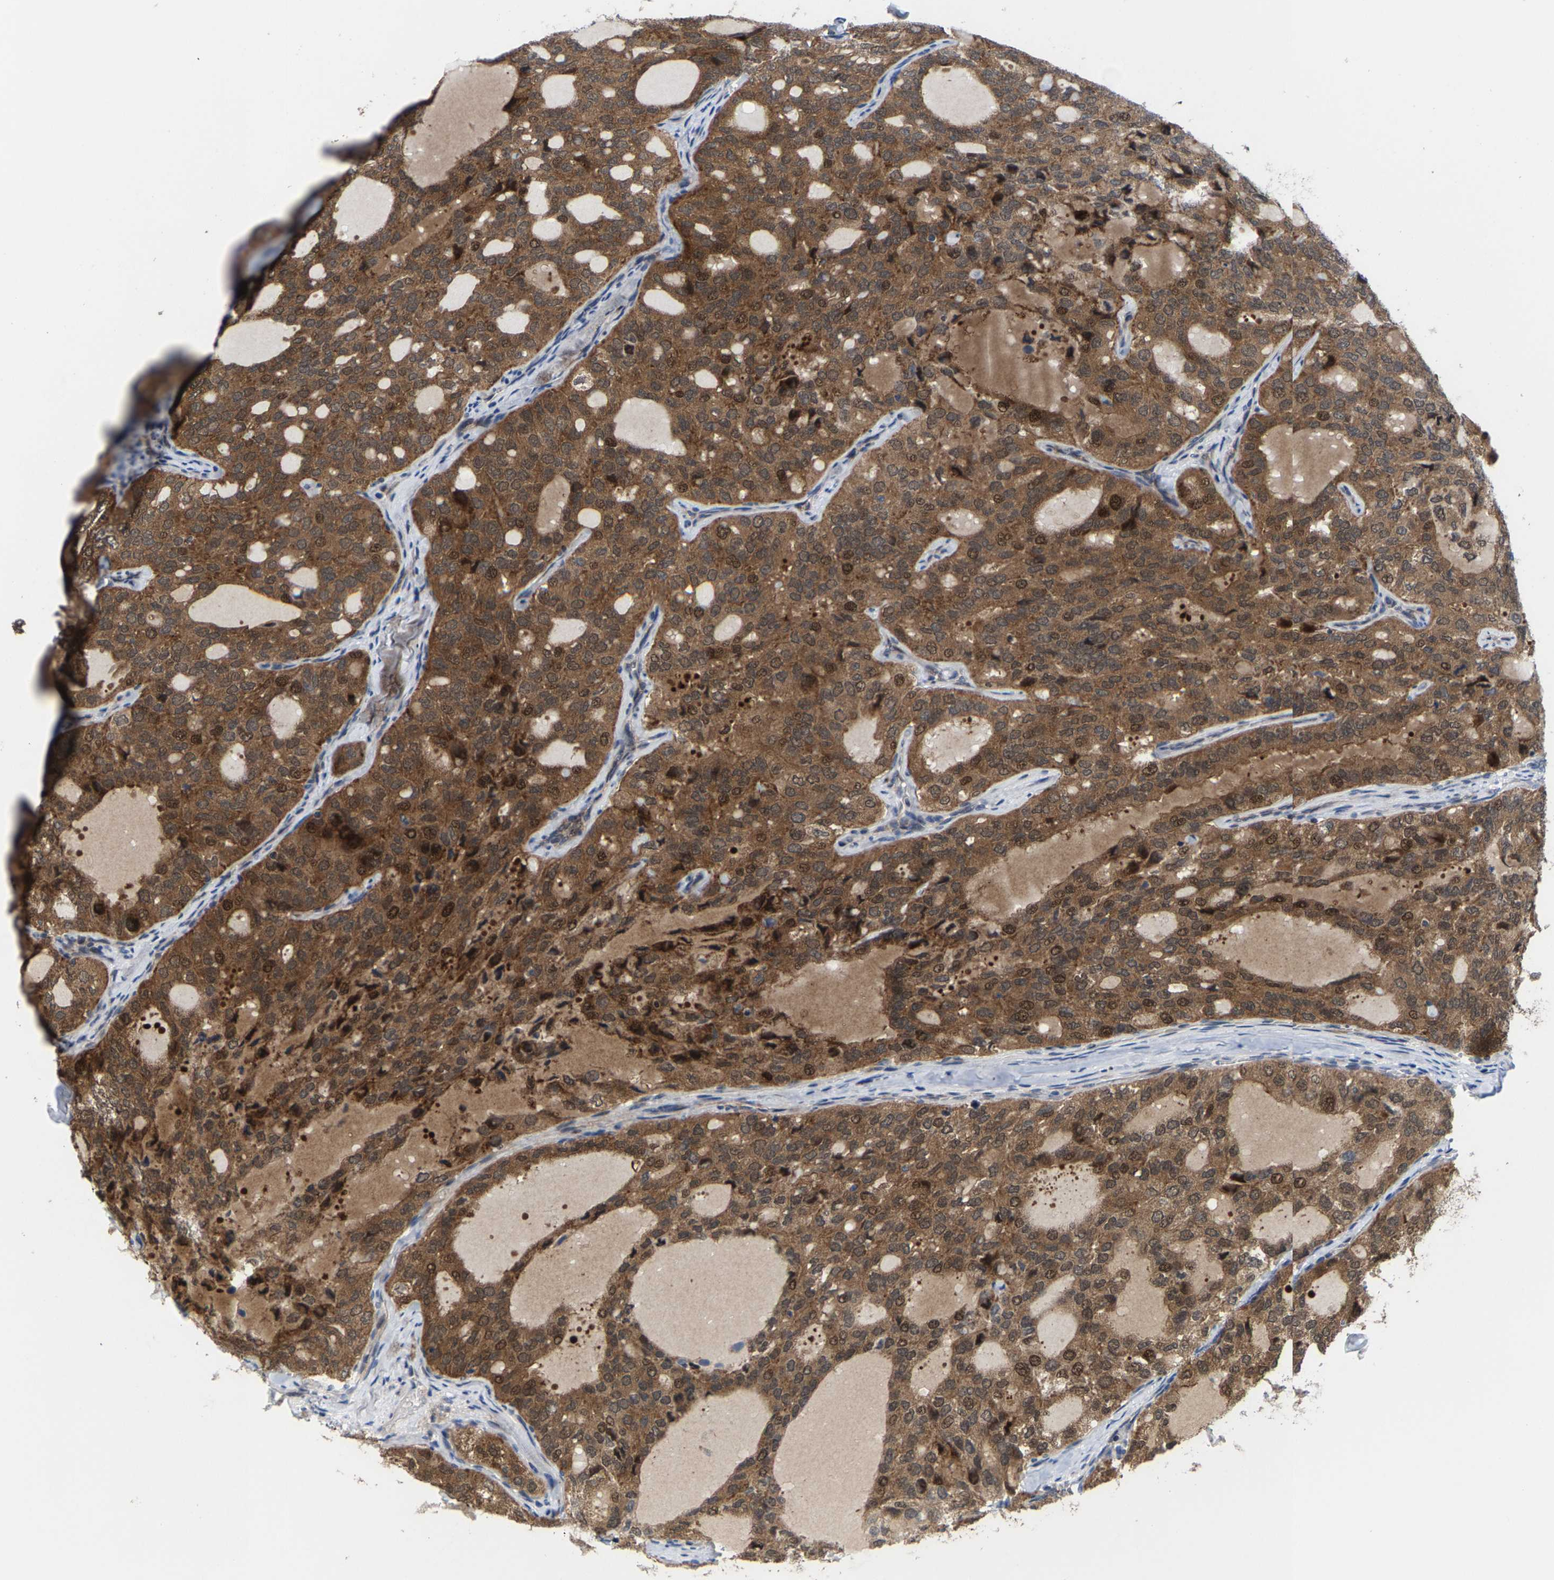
{"staining": {"intensity": "strong", "quantity": ">75%", "location": "cytoplasmic/membranous,nuclear"}, "tissue": "thyroid cancer", "cell_type": "Tumor cells", "image_type": "cancer", "snomed": [{"axis": "morphology", "description": "Follicular adenoma carcinoma, NOS"}, {"axis": "topography", "description": "Thyroid gland"}], "caption": "Approximately >75% of tumor cells in thyroid follicular adenoma carcinoma exhibit strong cytoplasmic/membranous and nuclear protein positivity as visualized by brown immunohistochemical staining.", "gene": "TDRKH", "patient": {"sex": "male", "age": 75}}